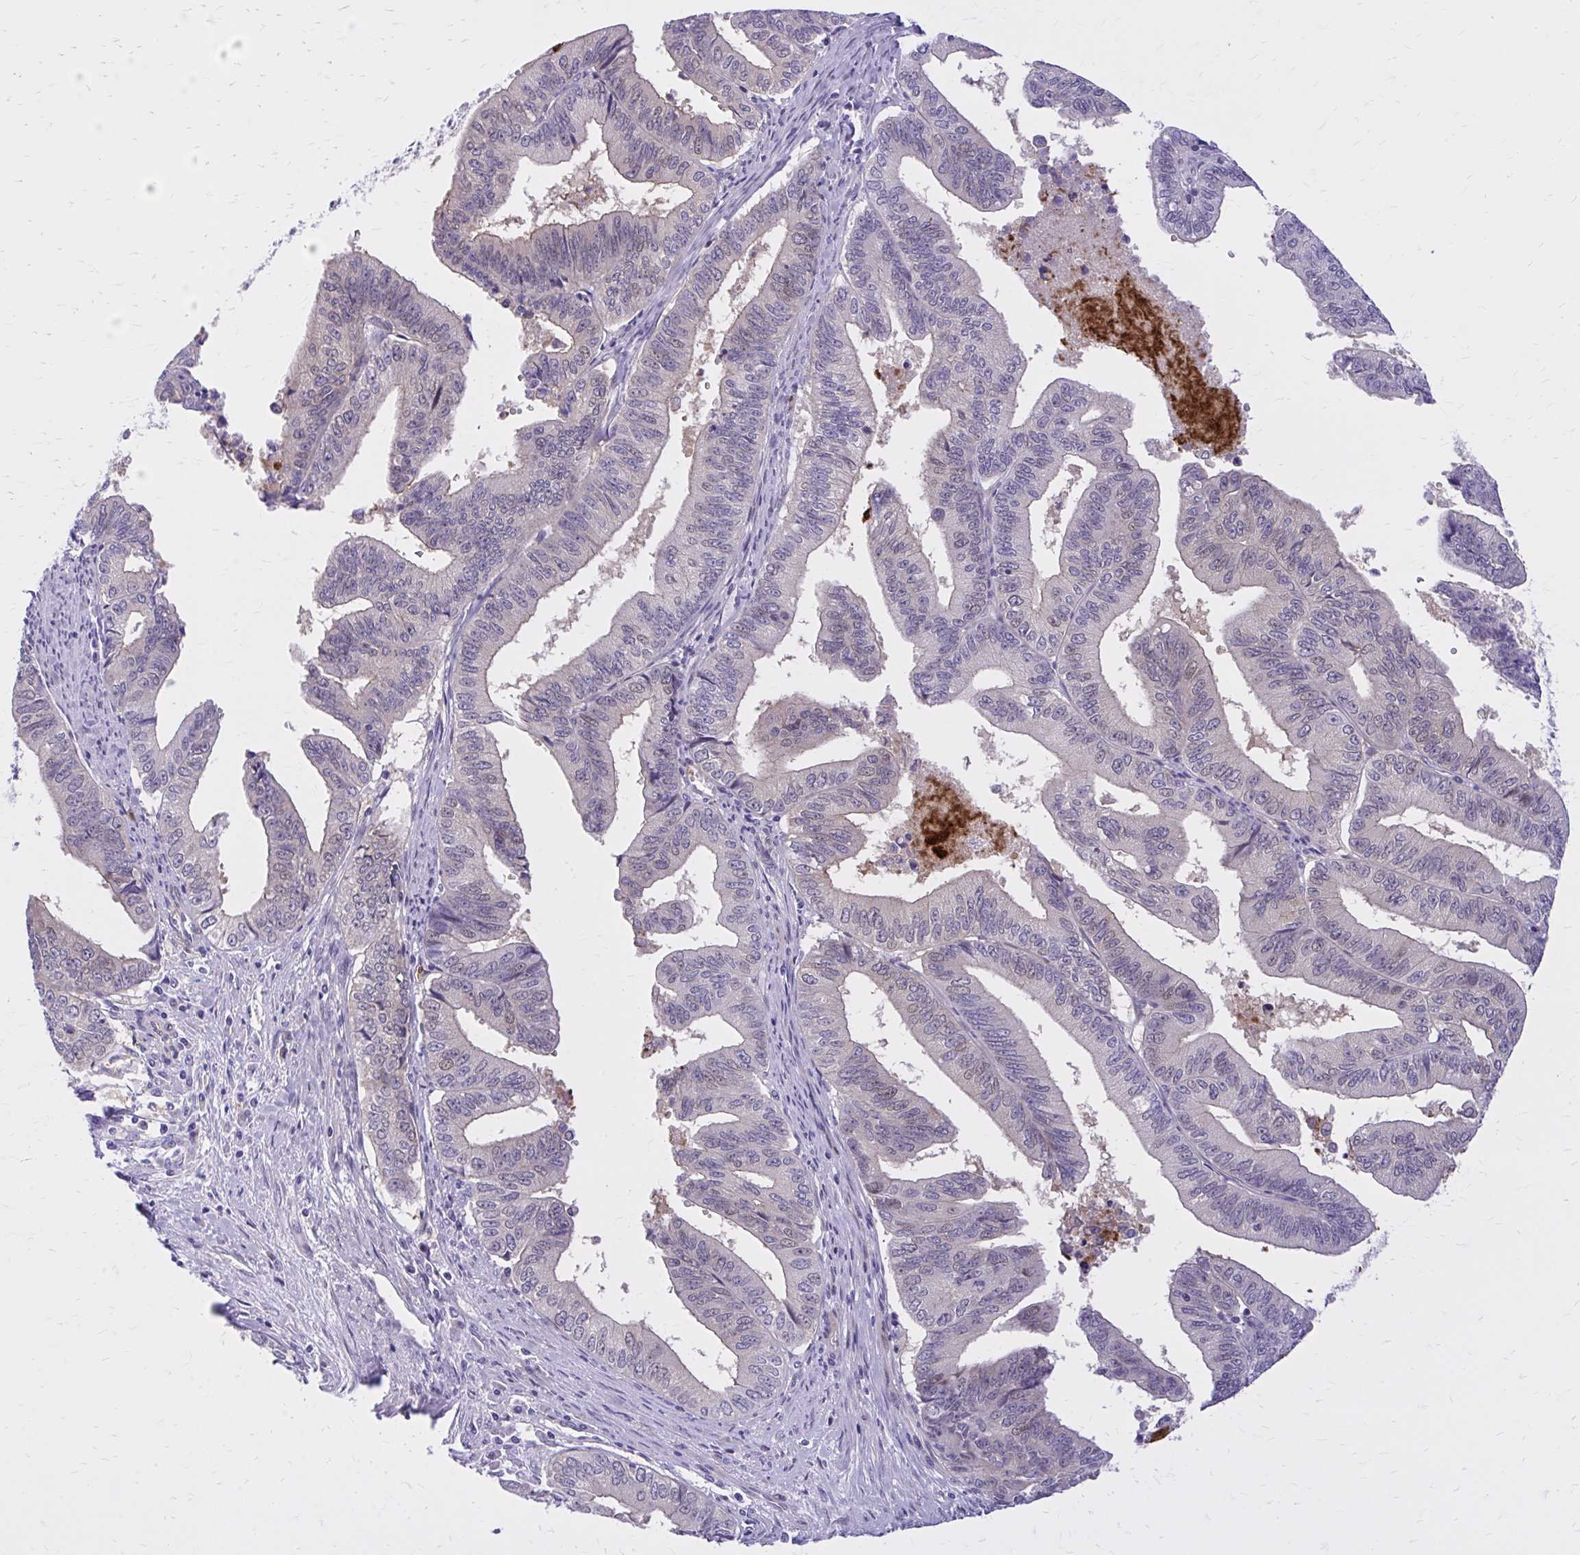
{"staining": {"intensity": "weak", "quantity": "<25%", "location": "cytoplasmic/membranous"}, "tissue": "endometrial cancer", "cell_type": "Tumor cells", "image_type": "cancer", "snomed": [{"axis": "morphology", "description": "Adenocarcinoma, NOS"}, {"axis": "topography", "description": "Endometrium"}], "caption": "DAB (3,3'-diaminobenzidine) immunohistochemical staining of human adenocarcinoma (endometrial) displays no significant positivity in tumor cells.", "gene": "ADAMTSL1", "patient": {"sex": "female", "age": 65}}